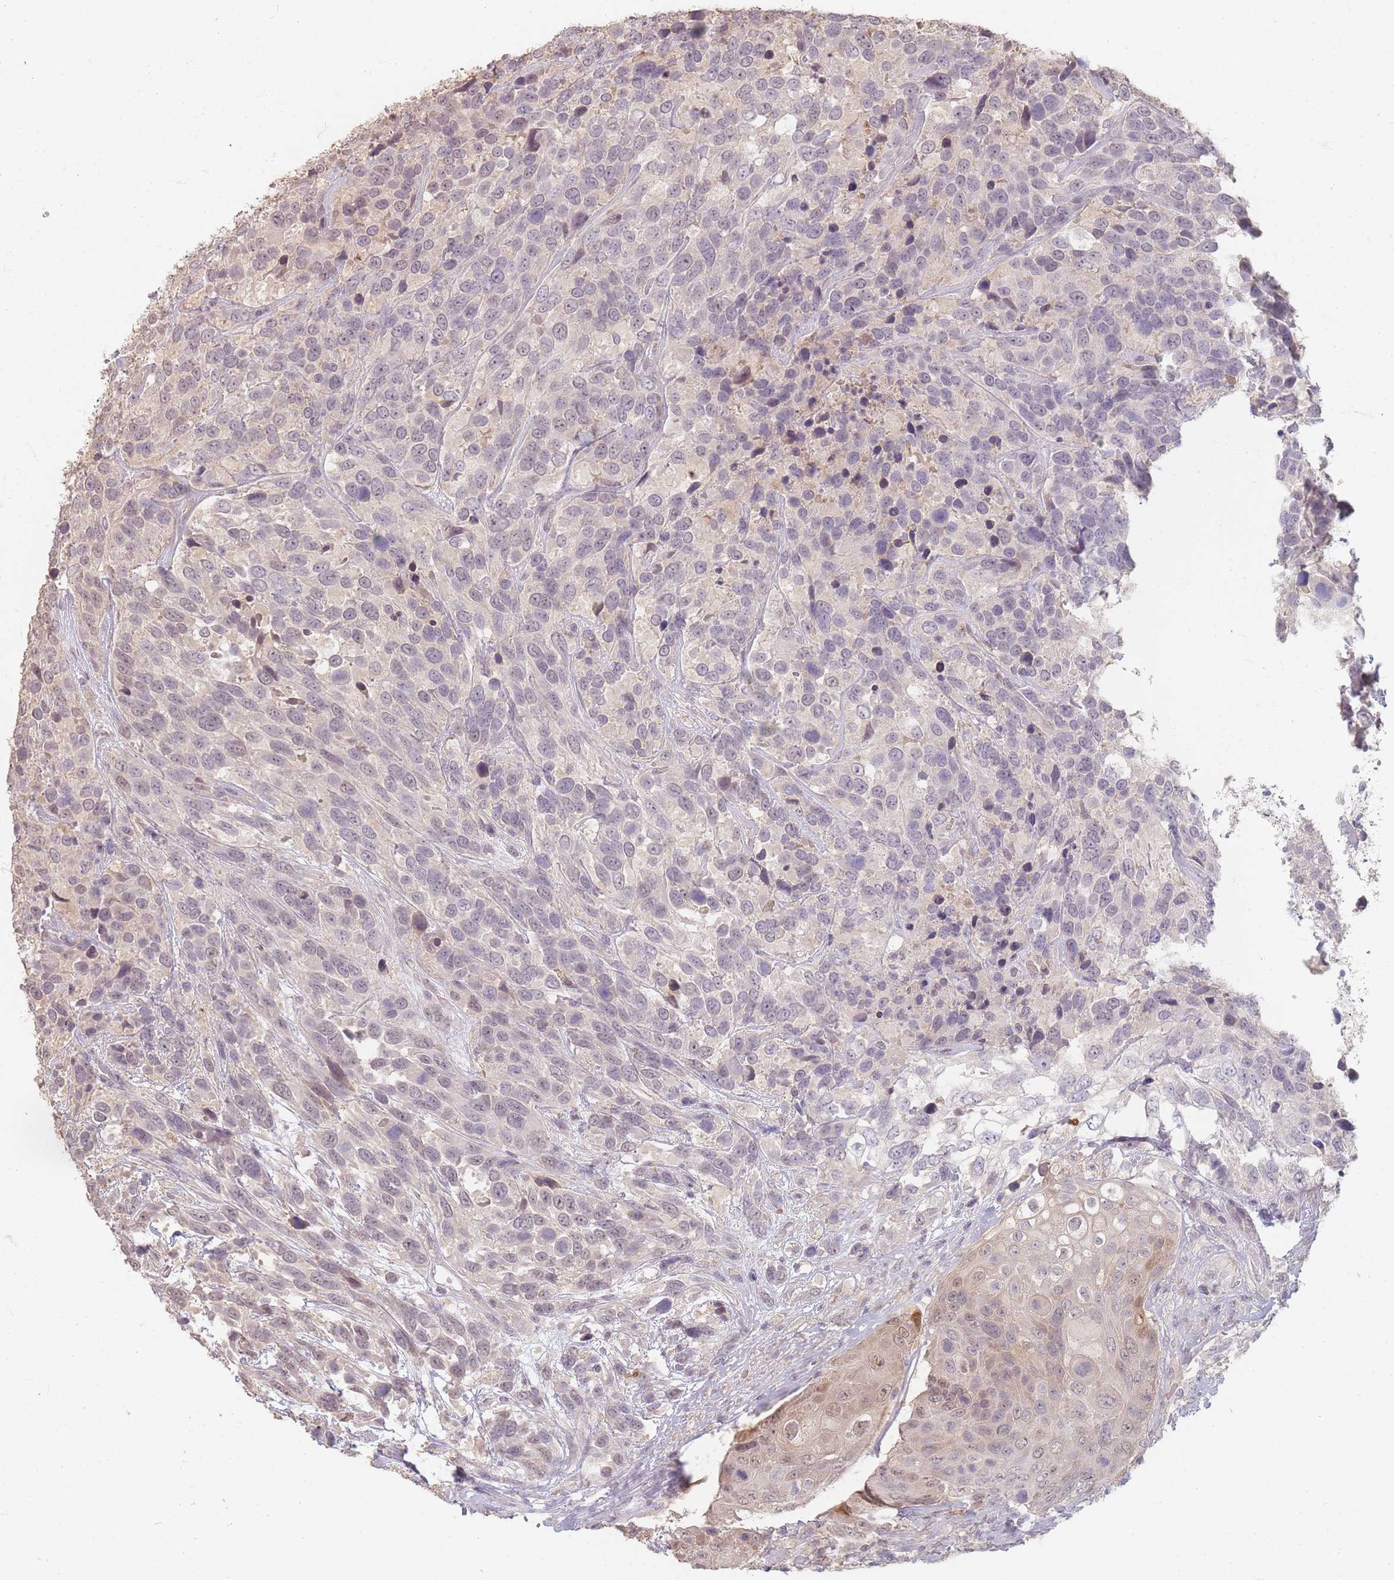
{"staining": {"intensity": "weak", "quantity": "<25%", "location": "nuclear"}, "tissue": "urothelial cancer", "cell_type": "Tumor cells", "image_type": "cancer", "snomed": [{"axis": "morphology", "description": "Urothelial carcinoma, High grade"}, {"axis": "topography", "description": "Urinary bladder"}], "caption": "Tumor cells show no significant staining in urothelial cancer.", "gene": "RFTN1", "patient": {"sex": "female", "age": 70}}